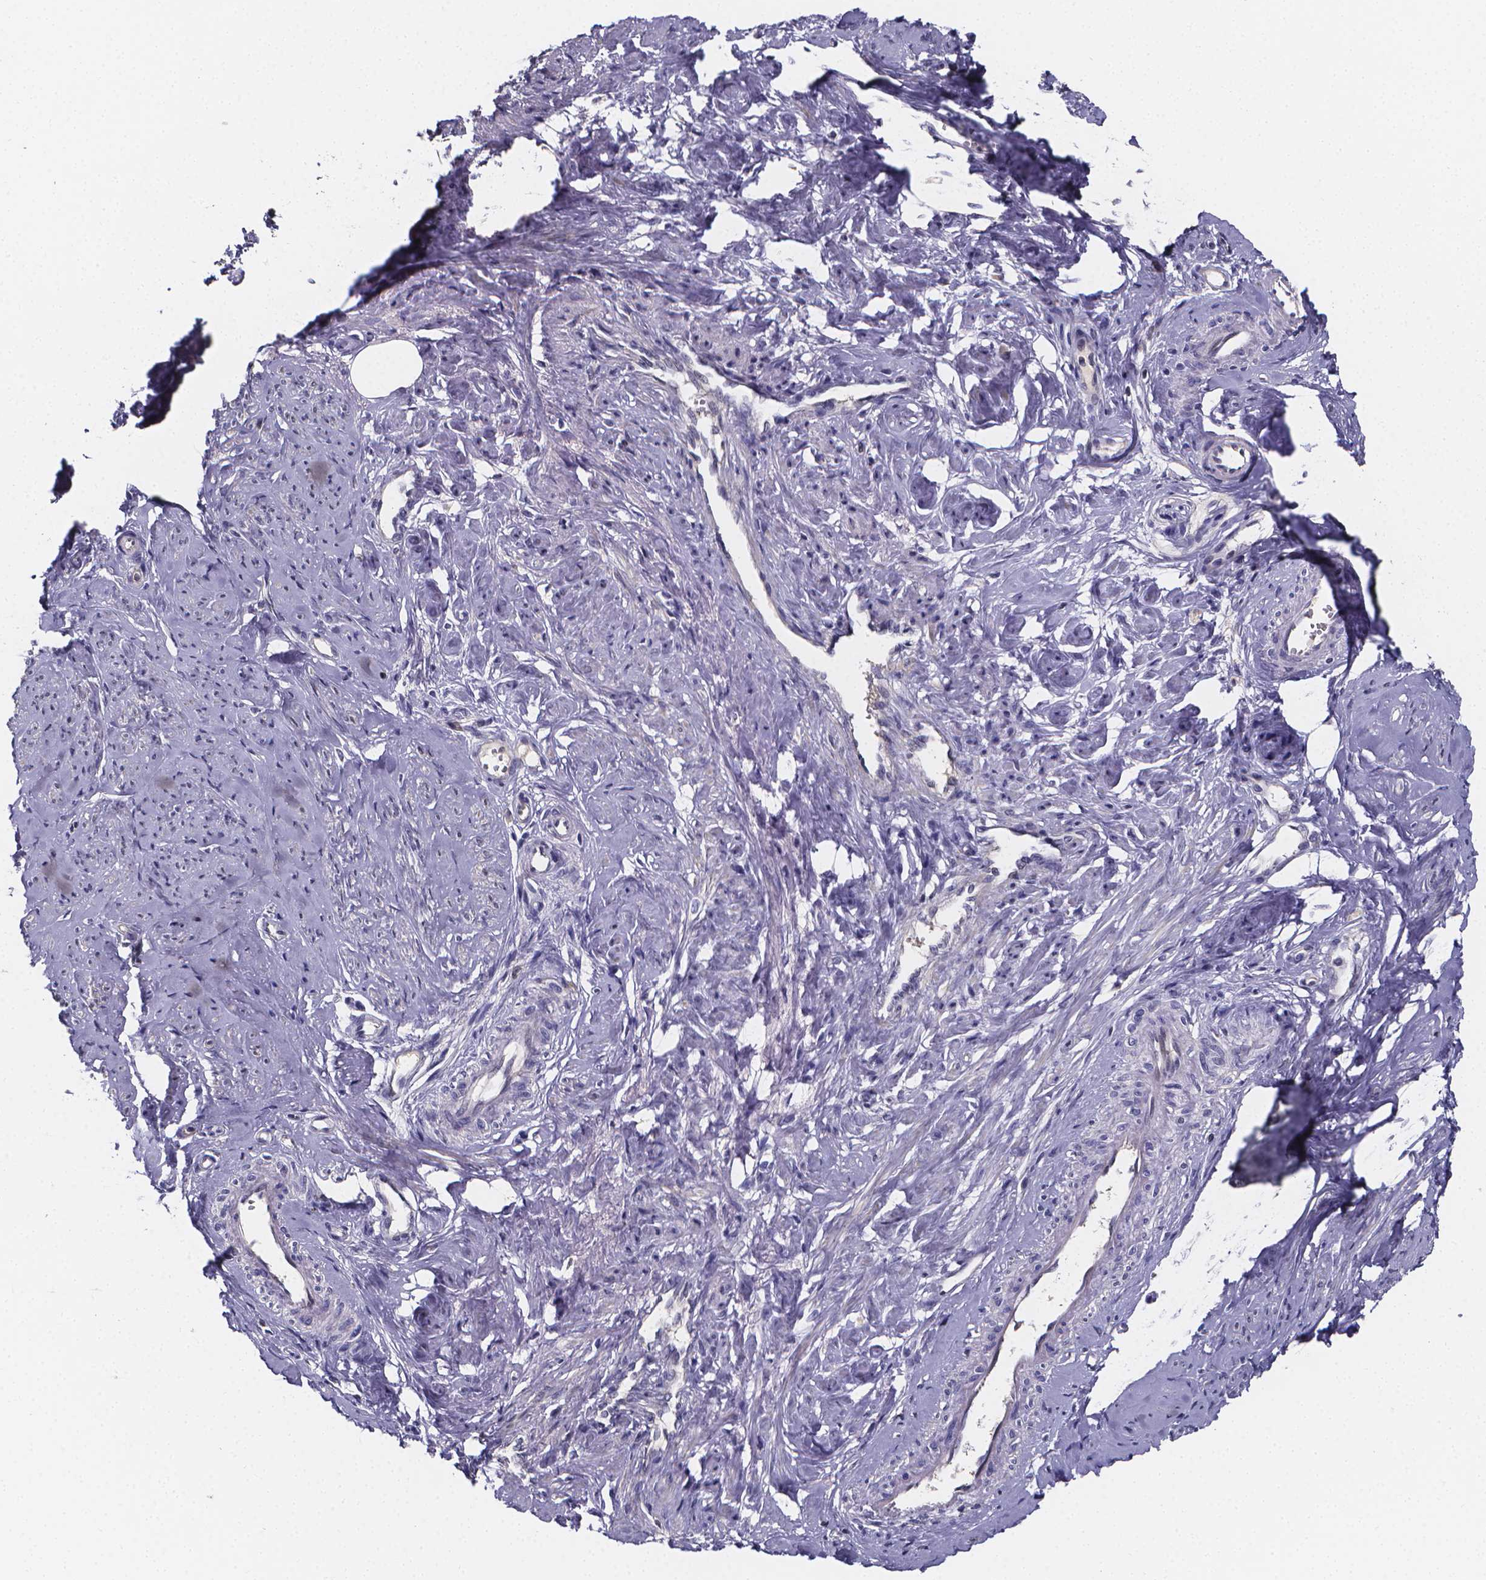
{"staining": {"intensity": "negative", "quantity": "none", "location": "none"}, "tissue": "smooth muscle", "cell_type": "Smooth muscle cells", "image_type": "normal", "snomed": [{"axis": "morphology", "description": "Normal tissue, NOS"}, {"axis": "topography", "description": "Smooth muscle"}], "caption": "A histopathology image of smooth muscle stained for a protein demonstrates no brown staining in smooth muscle cells.", "gene": "PAH", "patient": {"sex": "female", "age": 48}}